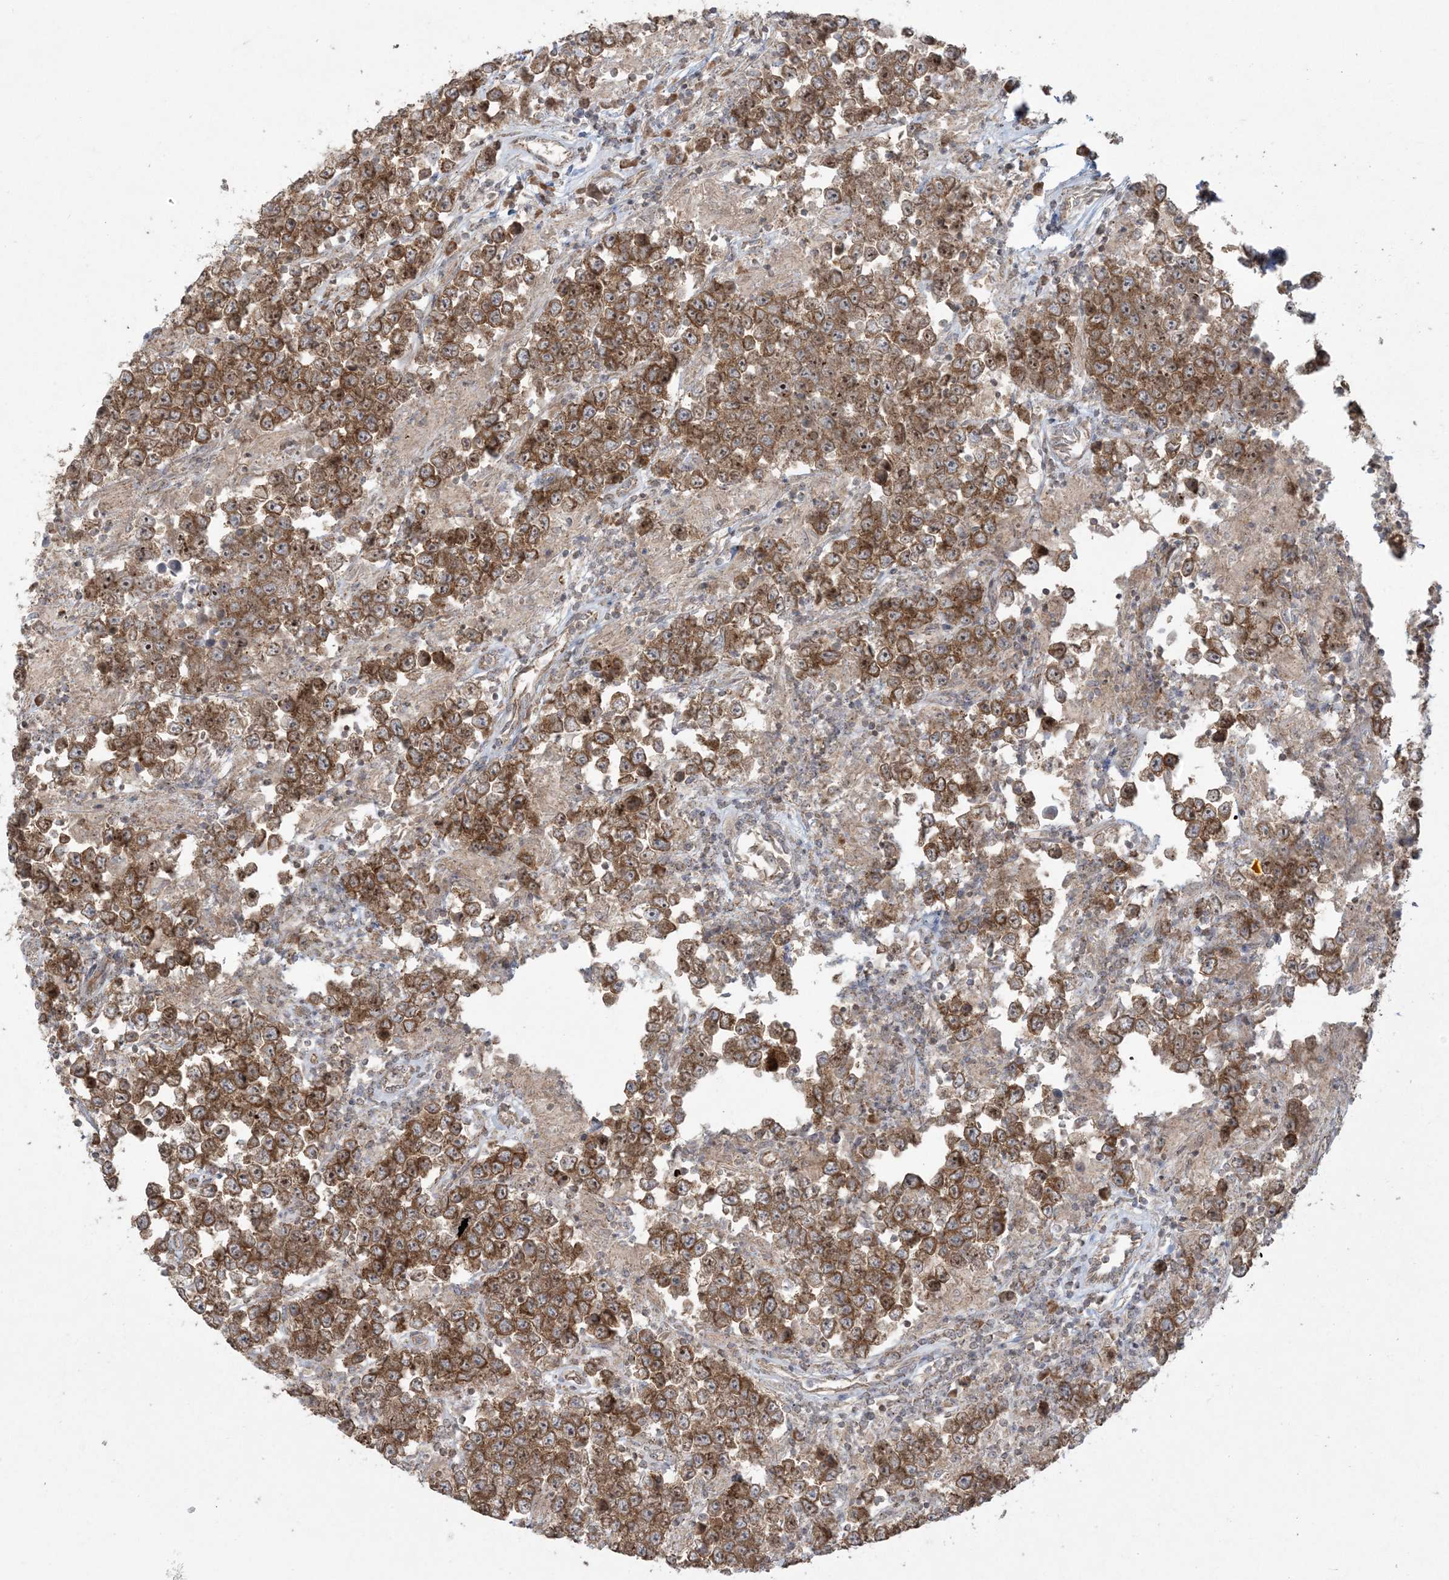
{"staining": {"intensity": "moderate", "quantity": ">75%", "location": "cytoplasmic/membranous"}, "tissue": "testis cancer", "cell_type": "Tumor cells", "image_type": "cancer", "snomed": [{"axis": "morphology", "description": "Normal tissue, NOS"}, {"axis": "morphology", "description": "Urothelial carcinoma, High grade"}, {"axis": "morphology", "description": "Seminoma, NOS"}, {"axis": "morphology", "description": "Carcinoma, Embryonal, NOS"}, {"axis": "topography", "description": "Urinary bladder"}, {"axis": "topography", "description": "Testis"}], "caption": "Testis urothelial carcinoma (high-grade) stained for a protein shows moderate cytoplasmic/membranous positivity in tumor cells. (DAB IHC with brightfield microscopy, high magnification).", "gene": "ABCF3", "patient": {"sex": "male", "age": 41}}